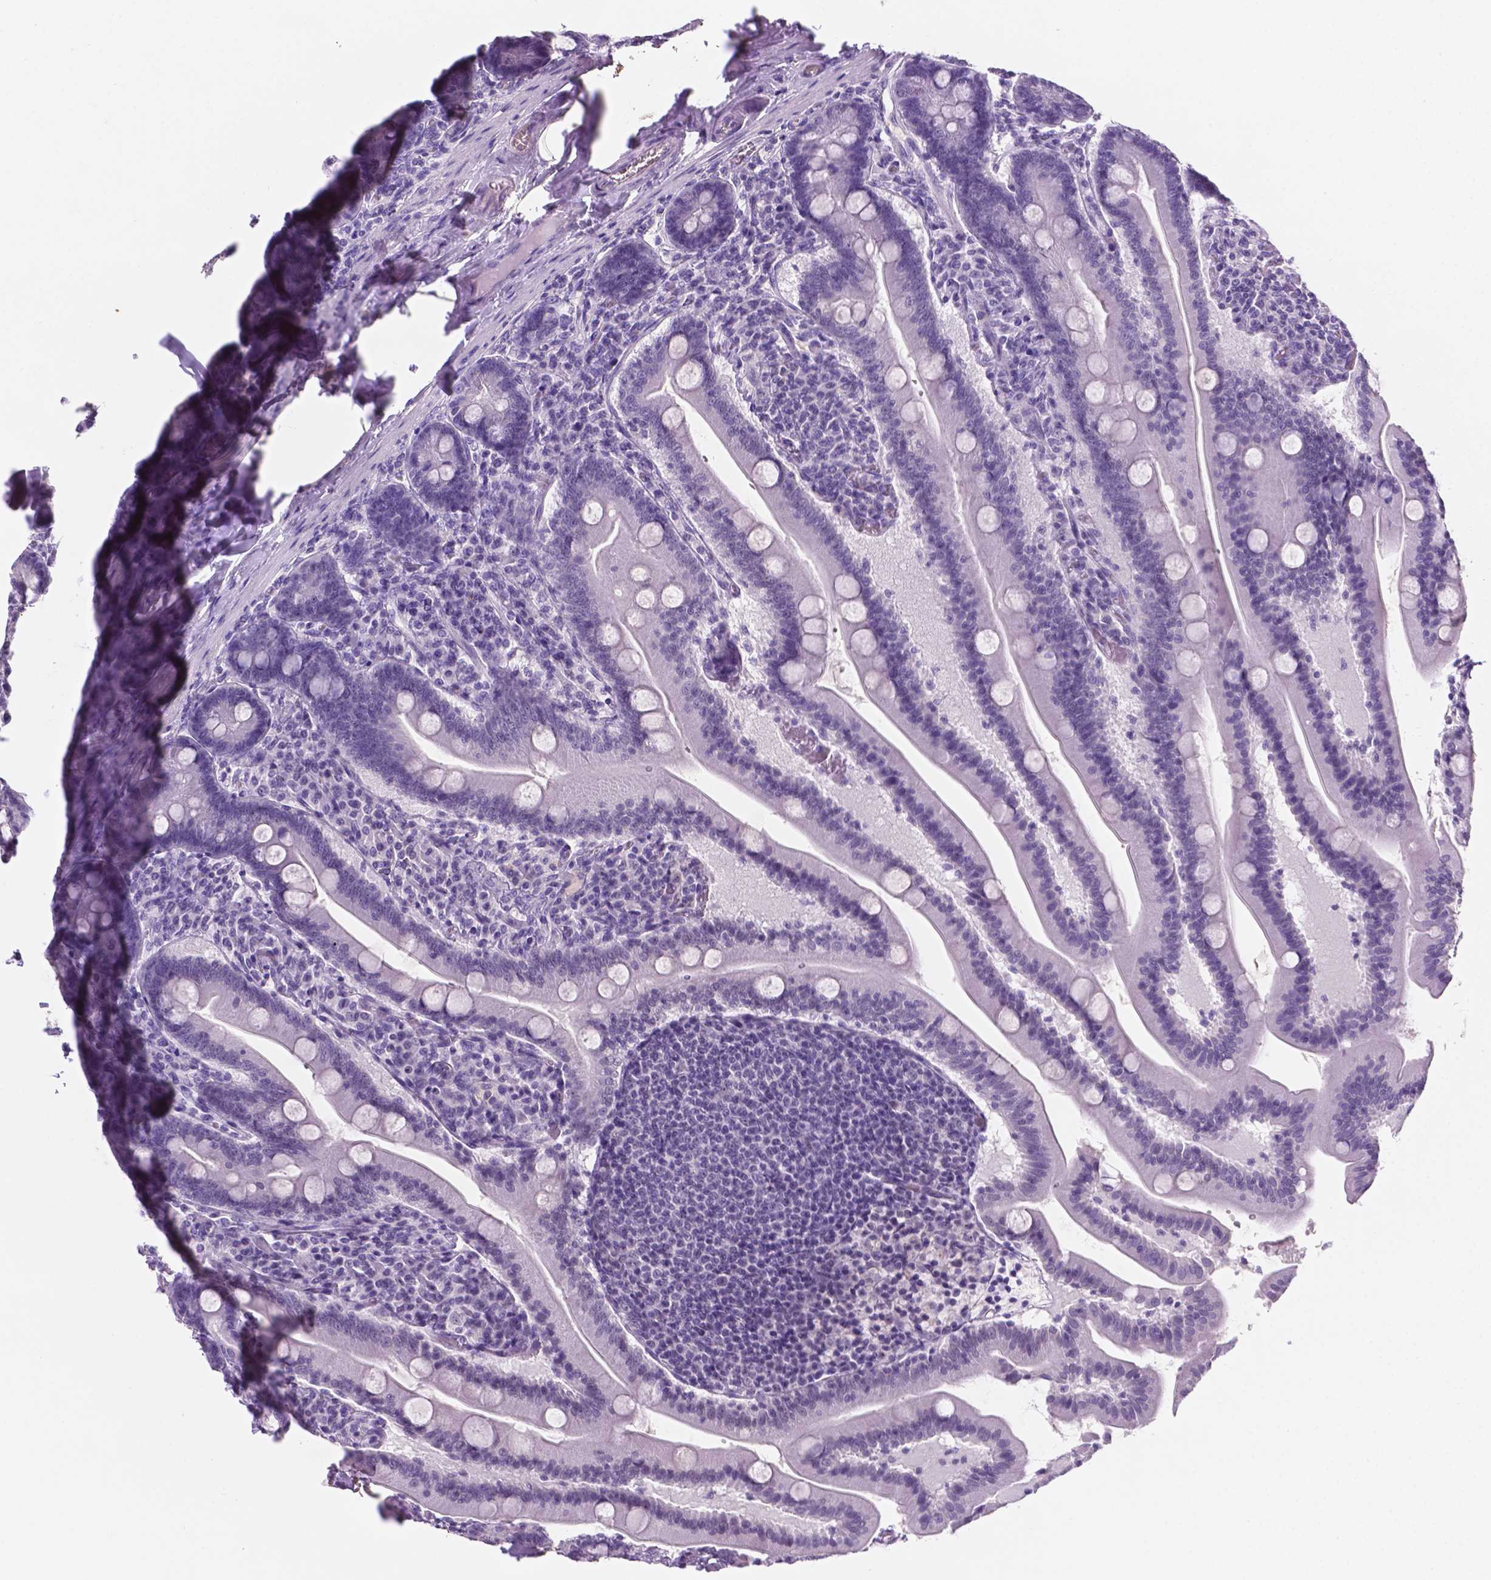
{"staining": {"intensity": "negative", "quantity": "none", "location": "none"}, "tissue": "small intestine", "cell_type": "Glandular cells", "image_type": "normal", "snomed": [{"axis": "morphology", "description": "Normal tissue, NOS"}, {"axis": "topography", "description": "Small intestine"}], "caption": "The photomicrograph displays no staining of glandular cells in normal small intestine. (DAB (3,3'-diaminobenzidine) immunohistochemistry visualized using brightfield microscopy, high magnification).", "gene": "C18orf21", "patient": {"sex": "male", "age": 37}}